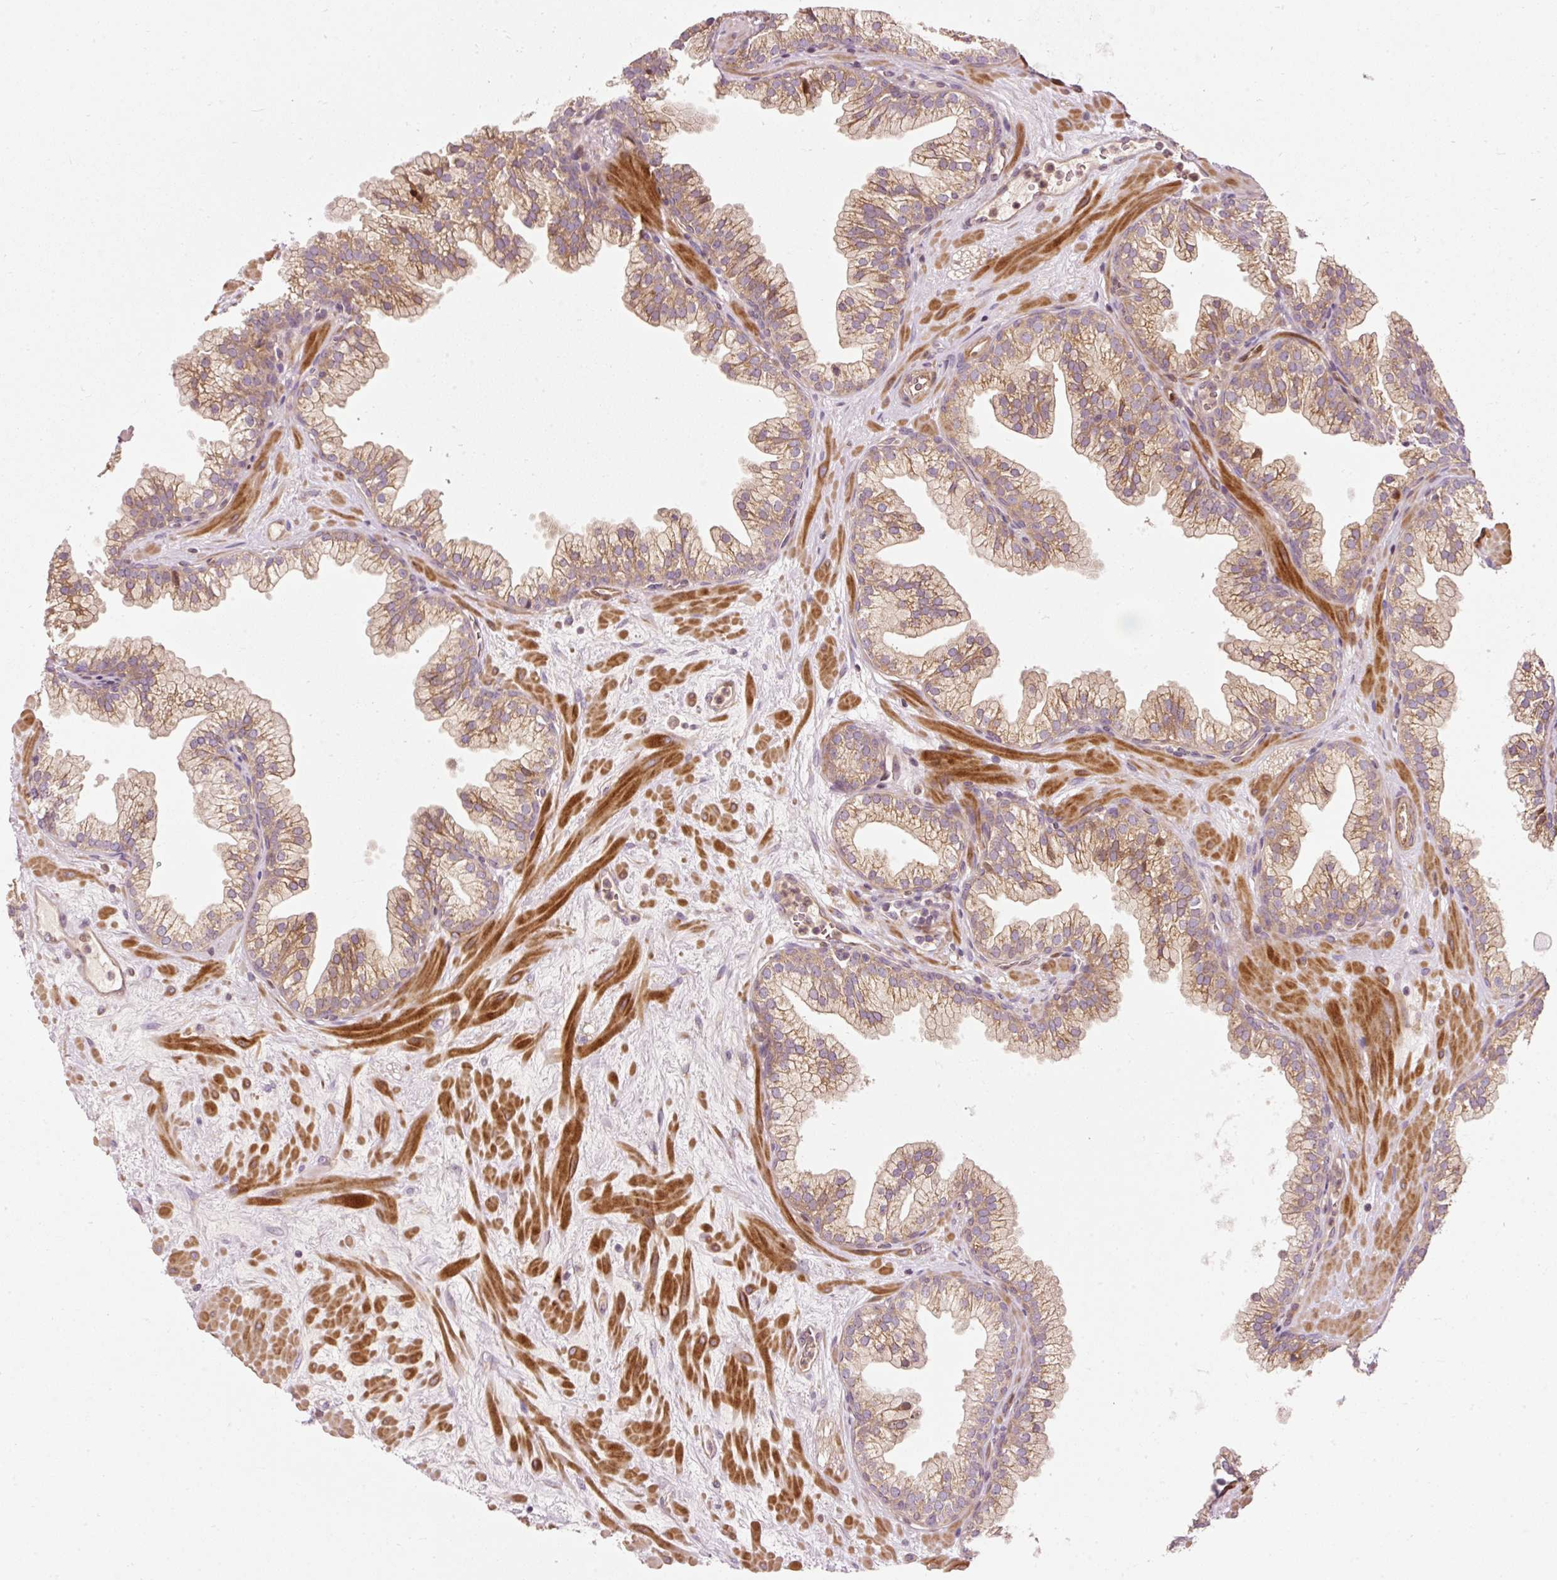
{"staining": {"intensity": "moderate", "quantity": ">75%", "location": "cytoplasmic/membranous"}, "tissue": "prostate", "cell_type": "Glandular cells", "image_type": "normal", "snomed": [{"axis": "morphology", "description": "Normal tissue, NOS"}, {"axis": "topography", "description": "Prostate"}, {"axis": "topography", "description": "Peripheral nerve tissue"}], "caption": "Unremarkable prostate shows moderate cytoplasmic/membranous positivity in approximately >75% of glandular cells, visualized by immunohistochemistry.", "gene": "NAPA", "patient": {"sex": "male", "age": 61}}